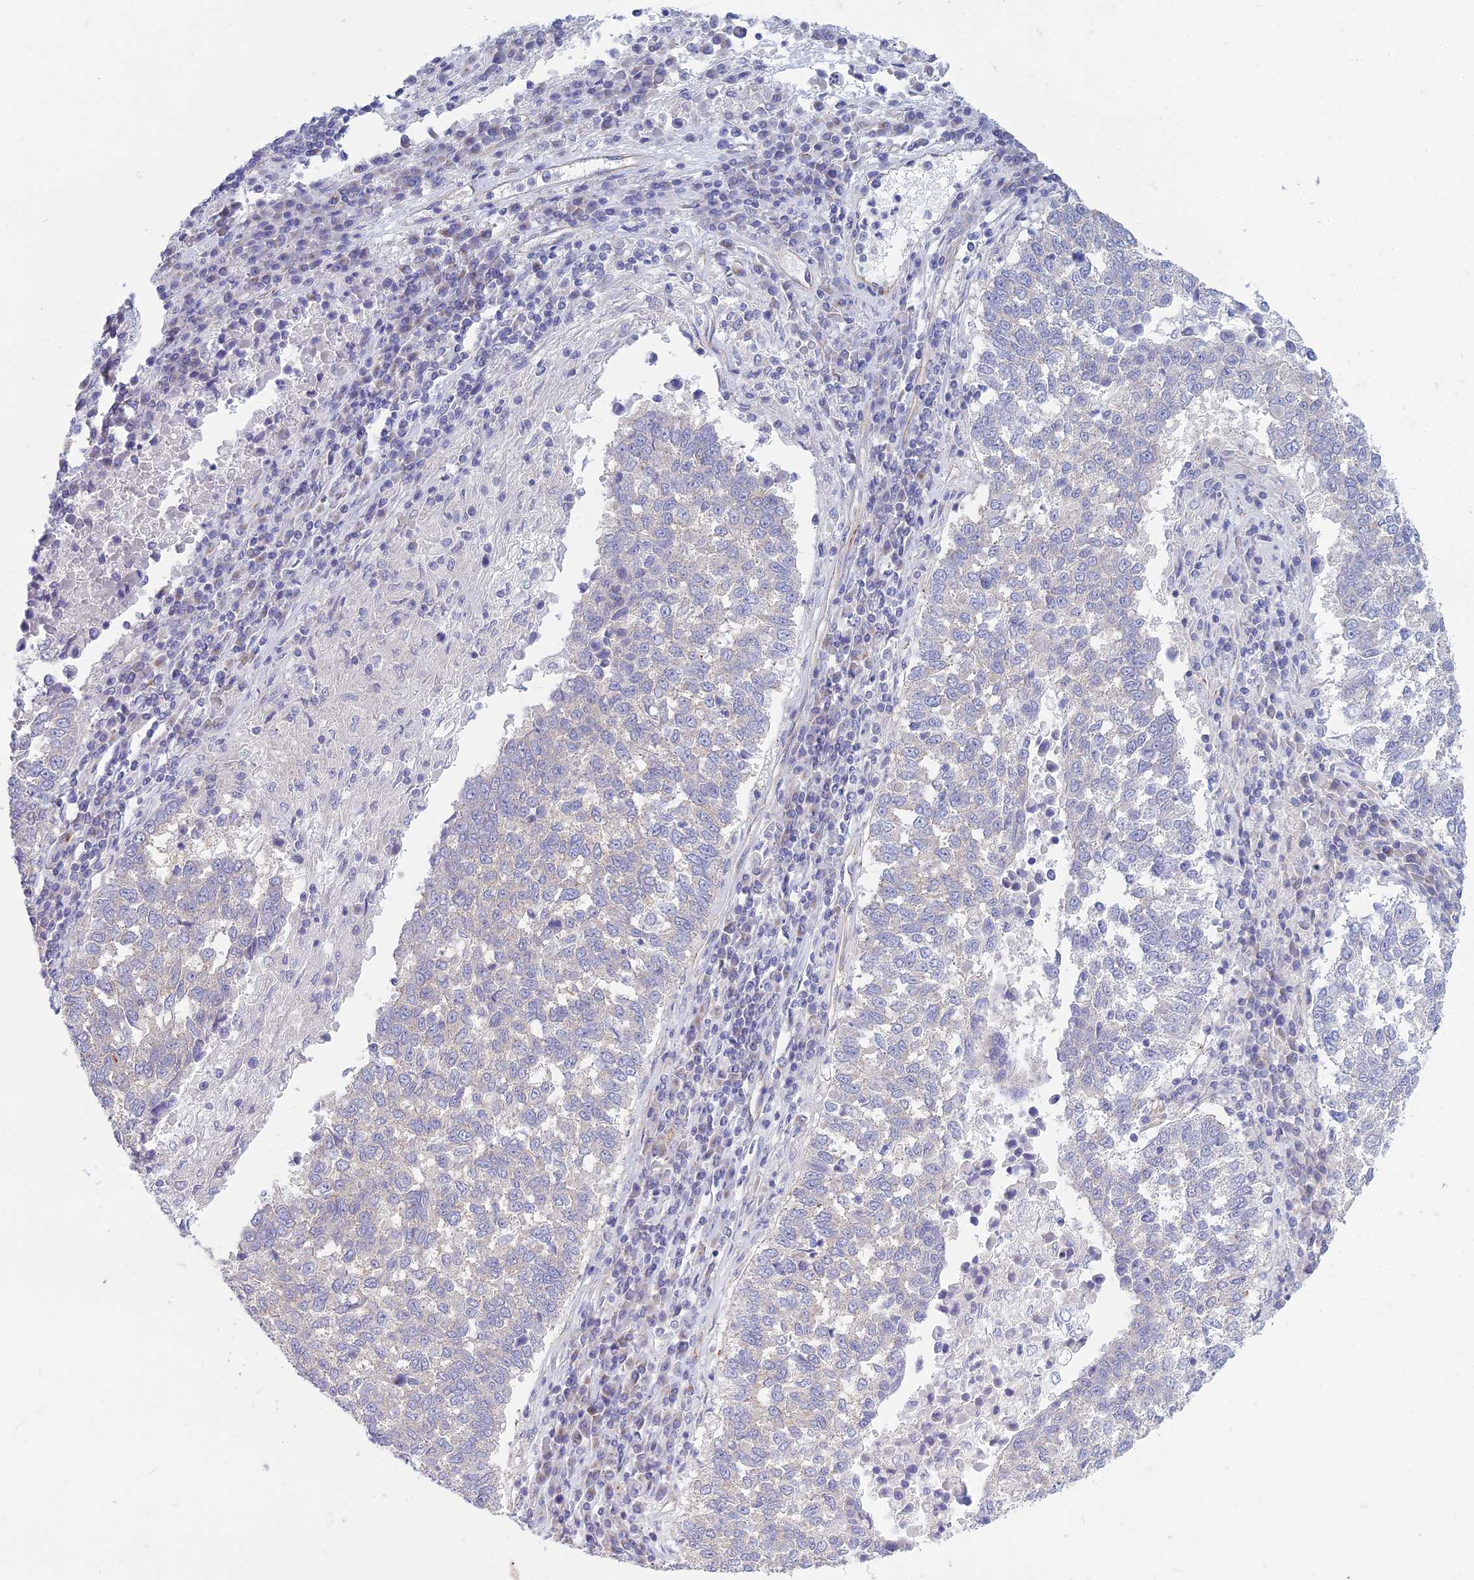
{"staining": {"intensity": "negative", "quantity": "none", "location": "none"}, "tissue": "lung cancer", "cell_type": "Tumor cells", "image_type": "cancer", "snomed": [{"axis": "morphology", "description": "Squamous cell carcinoma, NOS"}, {"axis": "topography", "description": "Lung"}], "caption": "This is a histopathology image of immunohistochemistry (IHC) staining of lung cancer, which shows no expression in tumor cells.", "gene": "ZNF564", "patient": {"sex": "male", "age": 73}}